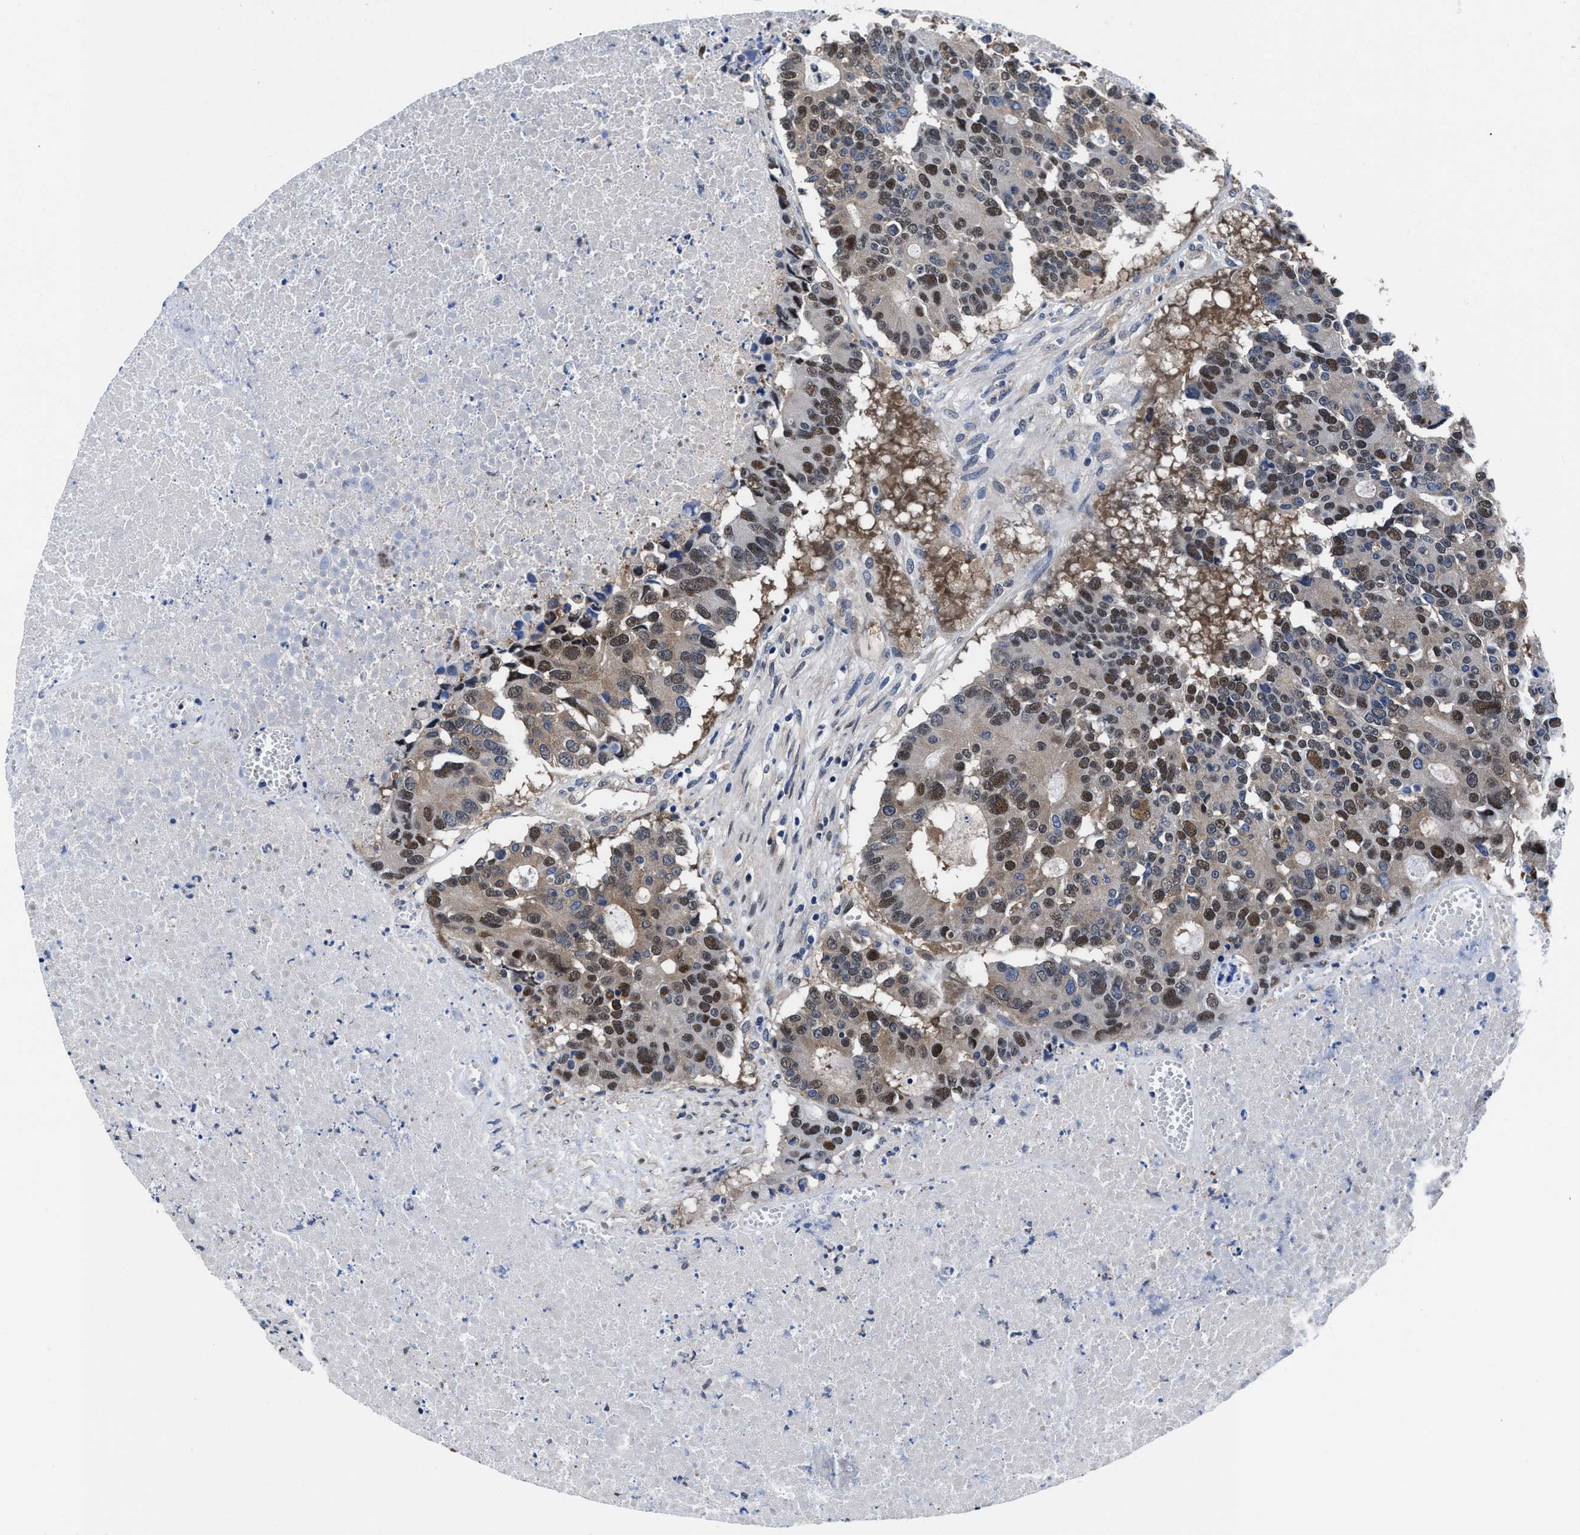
{"staining": {"intensity": "moderate", "quantity": "25%-75%", "location": "nuclear"}, "tissue": "colorectal cancer", "cell_type": "Tumor cells", "image_type": "cancer", "snomed": [{"axis": "morphology", "description": "Adenocarcinoma, NOS"}, {"axis": "topography", "description": "Colon"}], "caption": "This is an image of immunohistochemistry (IHC) staining of colorectal adenocarcinoma, which shows moderate positivity in the nuclear of tumor cells.", "gene": "ACLY", "patient": {"sex": "male", "age": 87}}